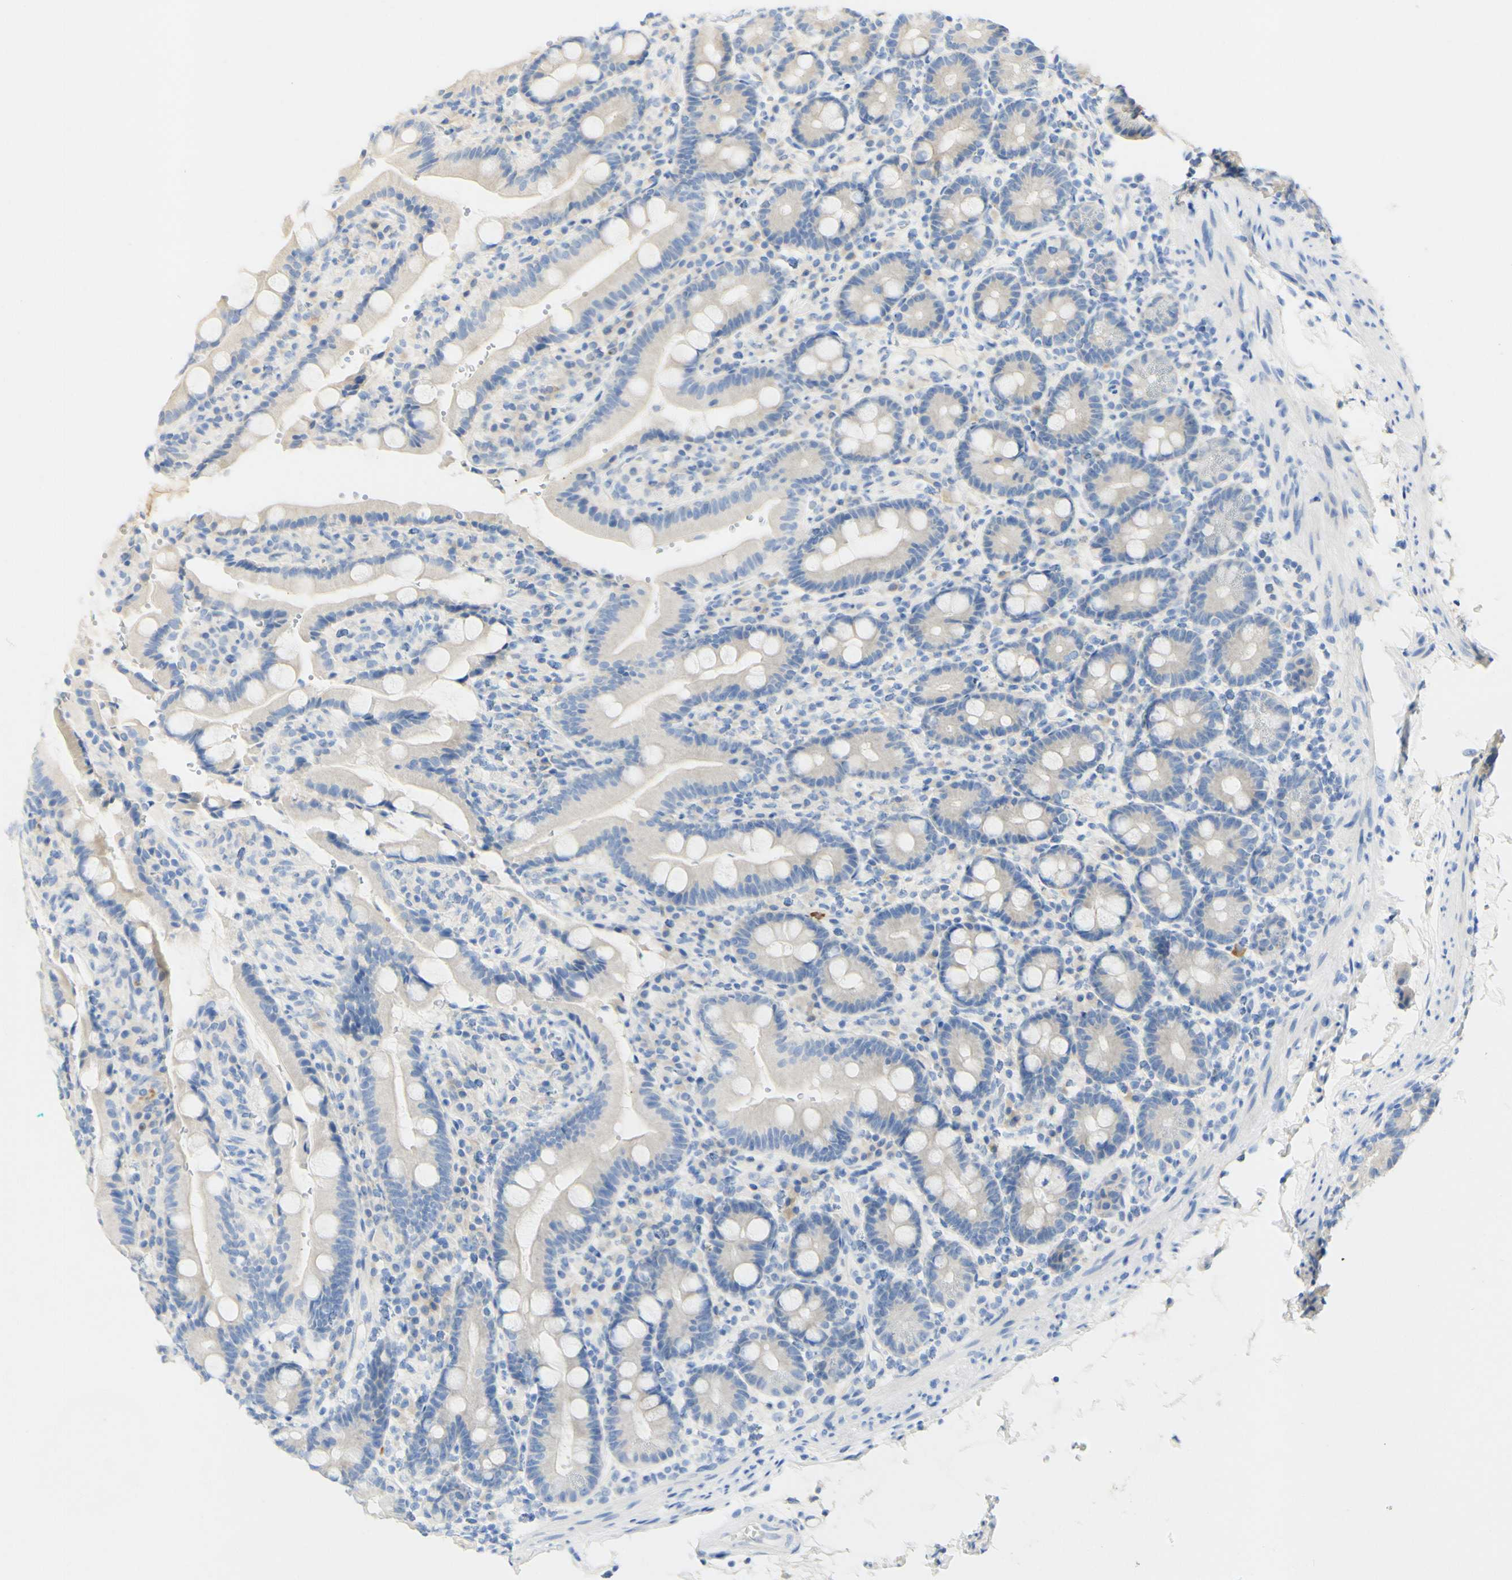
{"staining": {"intensity": "weak", "quantity": "<25%", "location": "cytoplasmic/membranous"}, "tissue": "duodenum", "cell_type": "Glandular cells", "image_type": "normal", "snomed": [{"axis": "morphology", "description": "Normal tissue, NOS"}, {"axis": "topography", "description": "Small intestine, NOS"}], "caption": "IHC photomicrograph of benign duodenum stained for a protein (brown), which demonstrates no expression in glandular cells. (Immunohistochemistry (ihc), brightfield microscopy, high magnification).", "gene": "FGF4", "patient": {"sex": "female", "age": 71}}